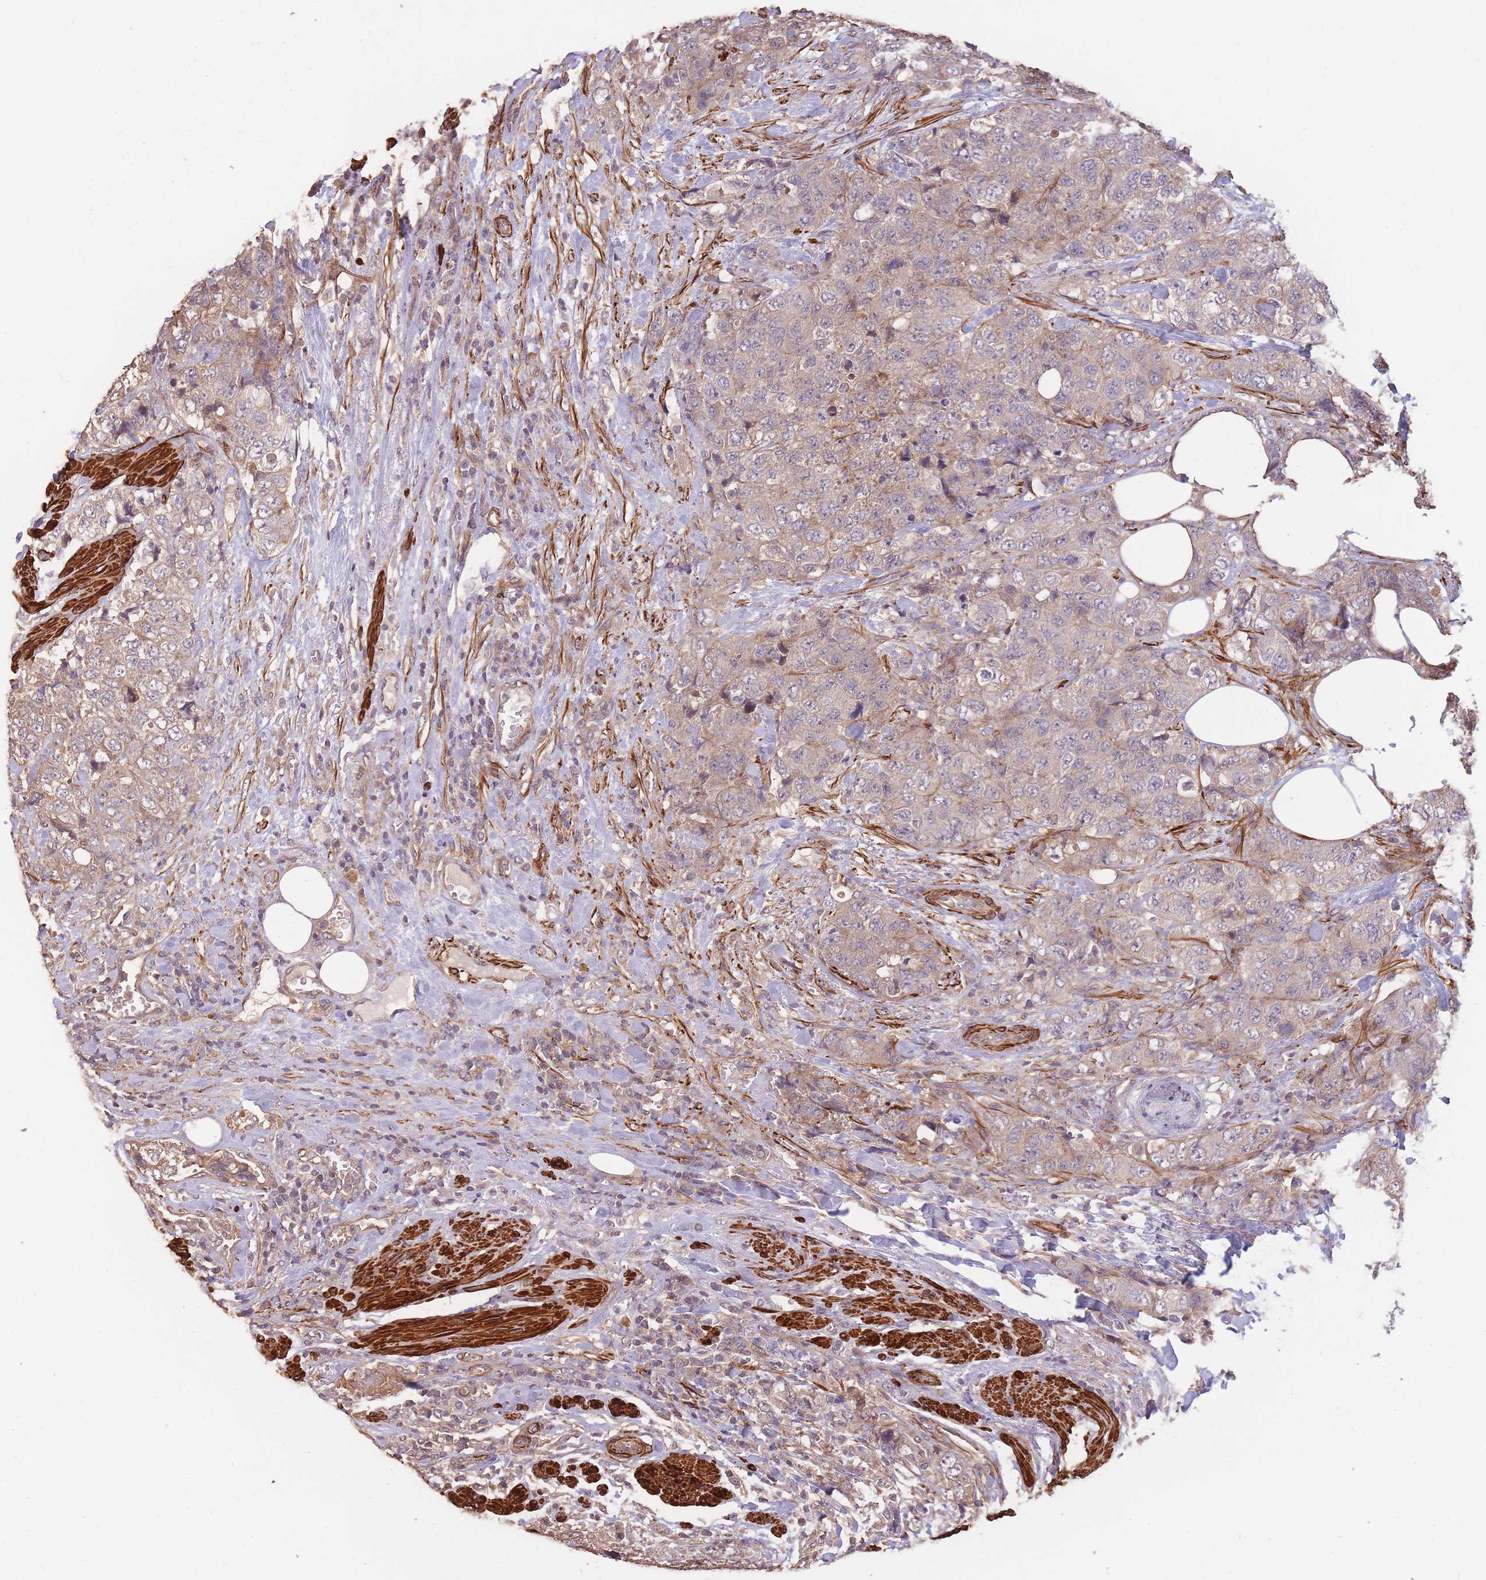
{"staining": {"intensity": "weak", "quantity": "25%-75%", "location": "cytoplasmic/membranous"}, "tissue": "urothelial cancer", "cell_type": "Tumor cells", "image_type": "cancer", "snomed": [{"axis": "morphology", "description": "Urothelial carcinoma, High grade"}, {"axis": "topography", "description": "Urinary bladder"}], "caption": "Human high-grade urothelial carcinoma stained for a protein (brown) displays weak cytoplasmic/membranous positive expression in approximately 25%-75% of tumor cells.", "gene": "NLRC4", "patient": {"sex": "female", "age": 78}}